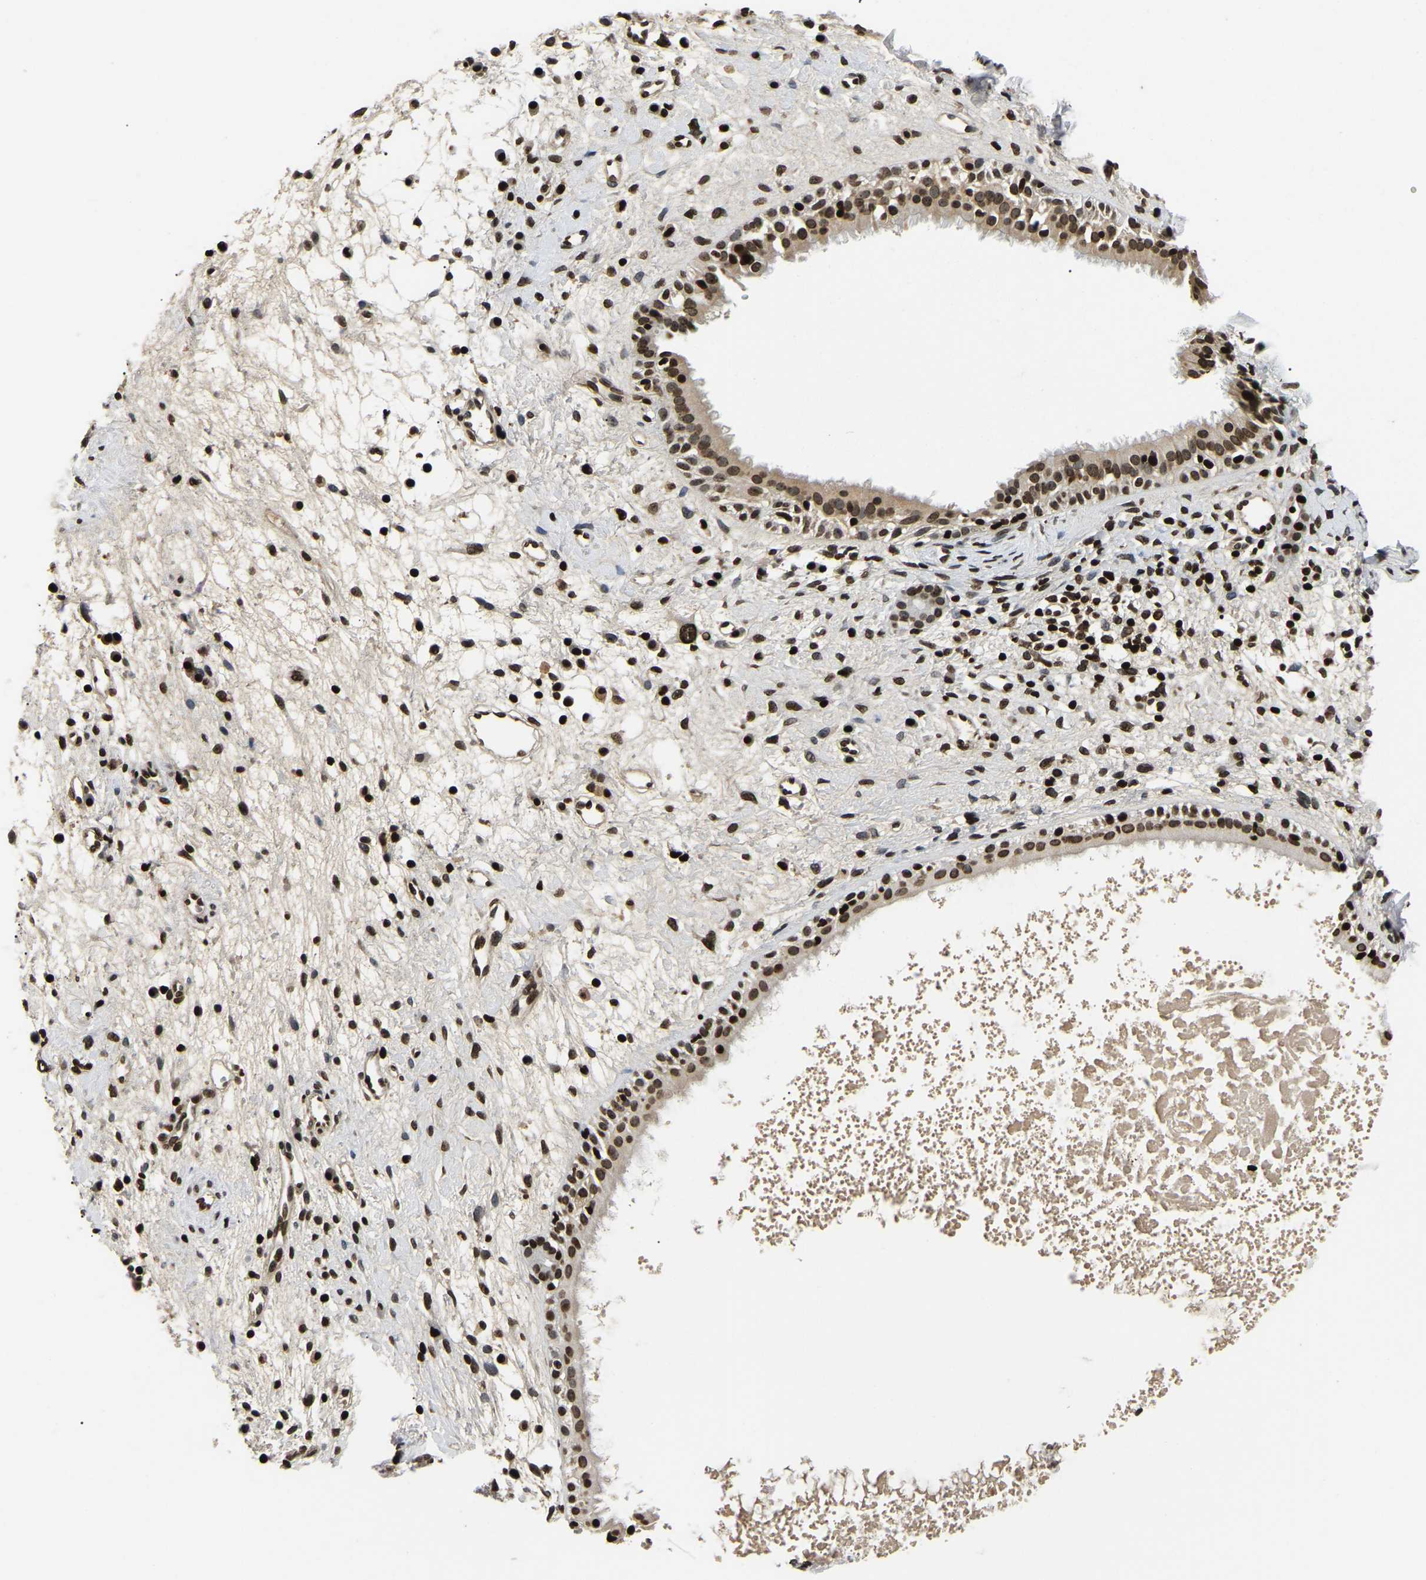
{"staining": {"intensity": "strong", "quantity": ">75%", "location": "nuclear"}, "tissue": "nasopharynx", "cell_type": "Respiratory epithelial cells", "image_type": "normal", "snomed": [{"axis": "morphology", "description": "Normal tissue, NOS"}, {"axis": "topography", "description": "Nasopharynx"}], "caption": "Immunohistochemical staining of normal nasopharynx shows high levels of strong nuclear expression in about >75% of respiratory epithelial cells. The staining is performed using DAB (3,3'-diaminobenzidine) brown chromogen to label protein expression. The nuclei are counter-stained blue using hematoxylin.", "gene": "LRRC61", "patient": {"sex": "male", "age": 22}}